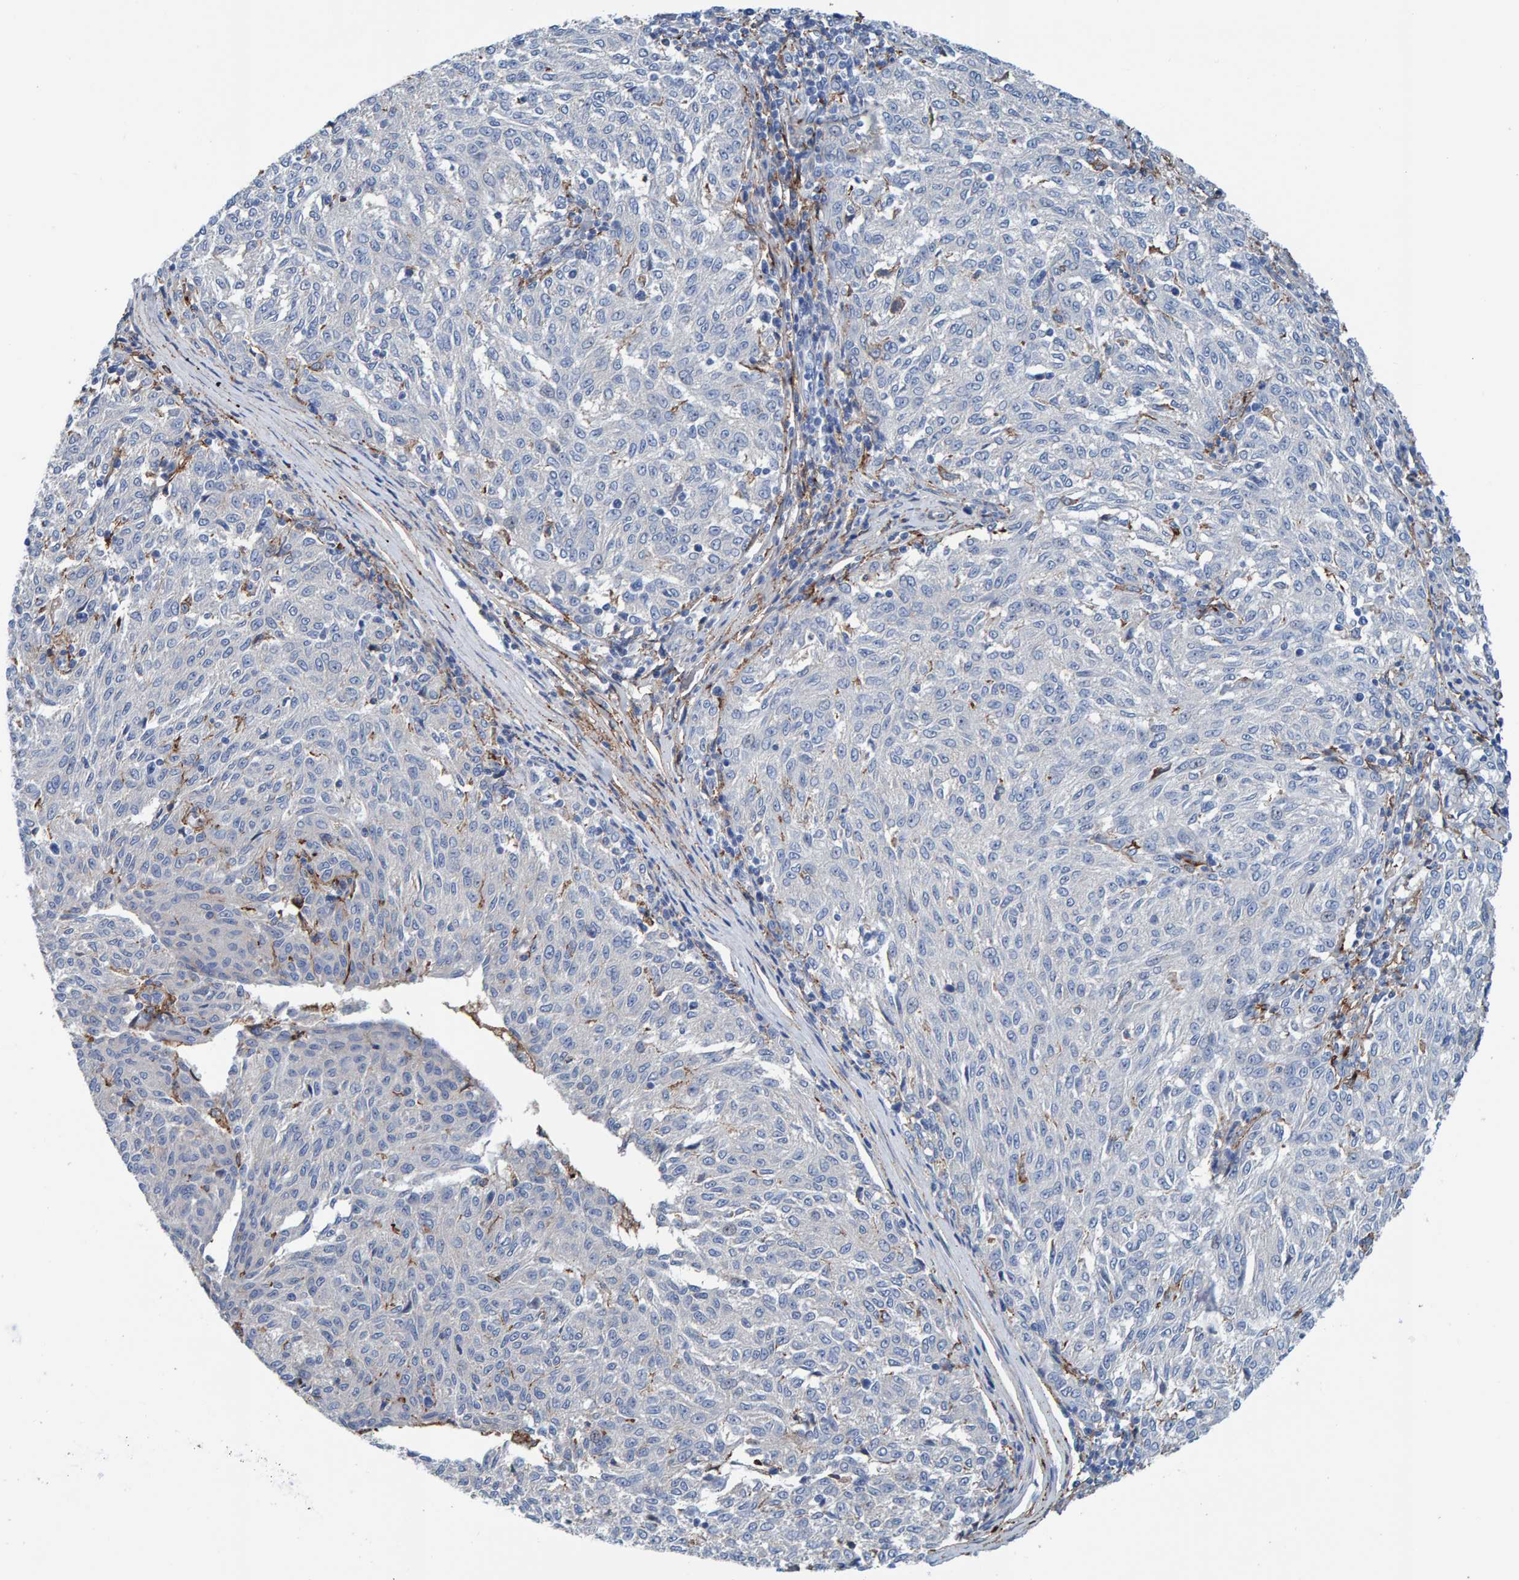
{"staining": {"intensity": "negative", "quantity": "none", "location": "none"}, "tissue": "melanoma", "cell_type": "Tumor cells", "image_type": "cancer", "snomed": [{"axis": "morphology", "description": "Malignant melanoma, NOS"}, {"axis": "topography", "description": "Skin"}], "caption": "DAB immunohistochemical staining of malignant melanoma demonstrates no significant expression in tumor cells. The staining is performed using DAB (3,3'-diaminobenzidine) brown chromogen with nuclei counter-stained in using hematoxylin.", "gene": "LRP1", "patient": {"sex": "female", "age": 72}}